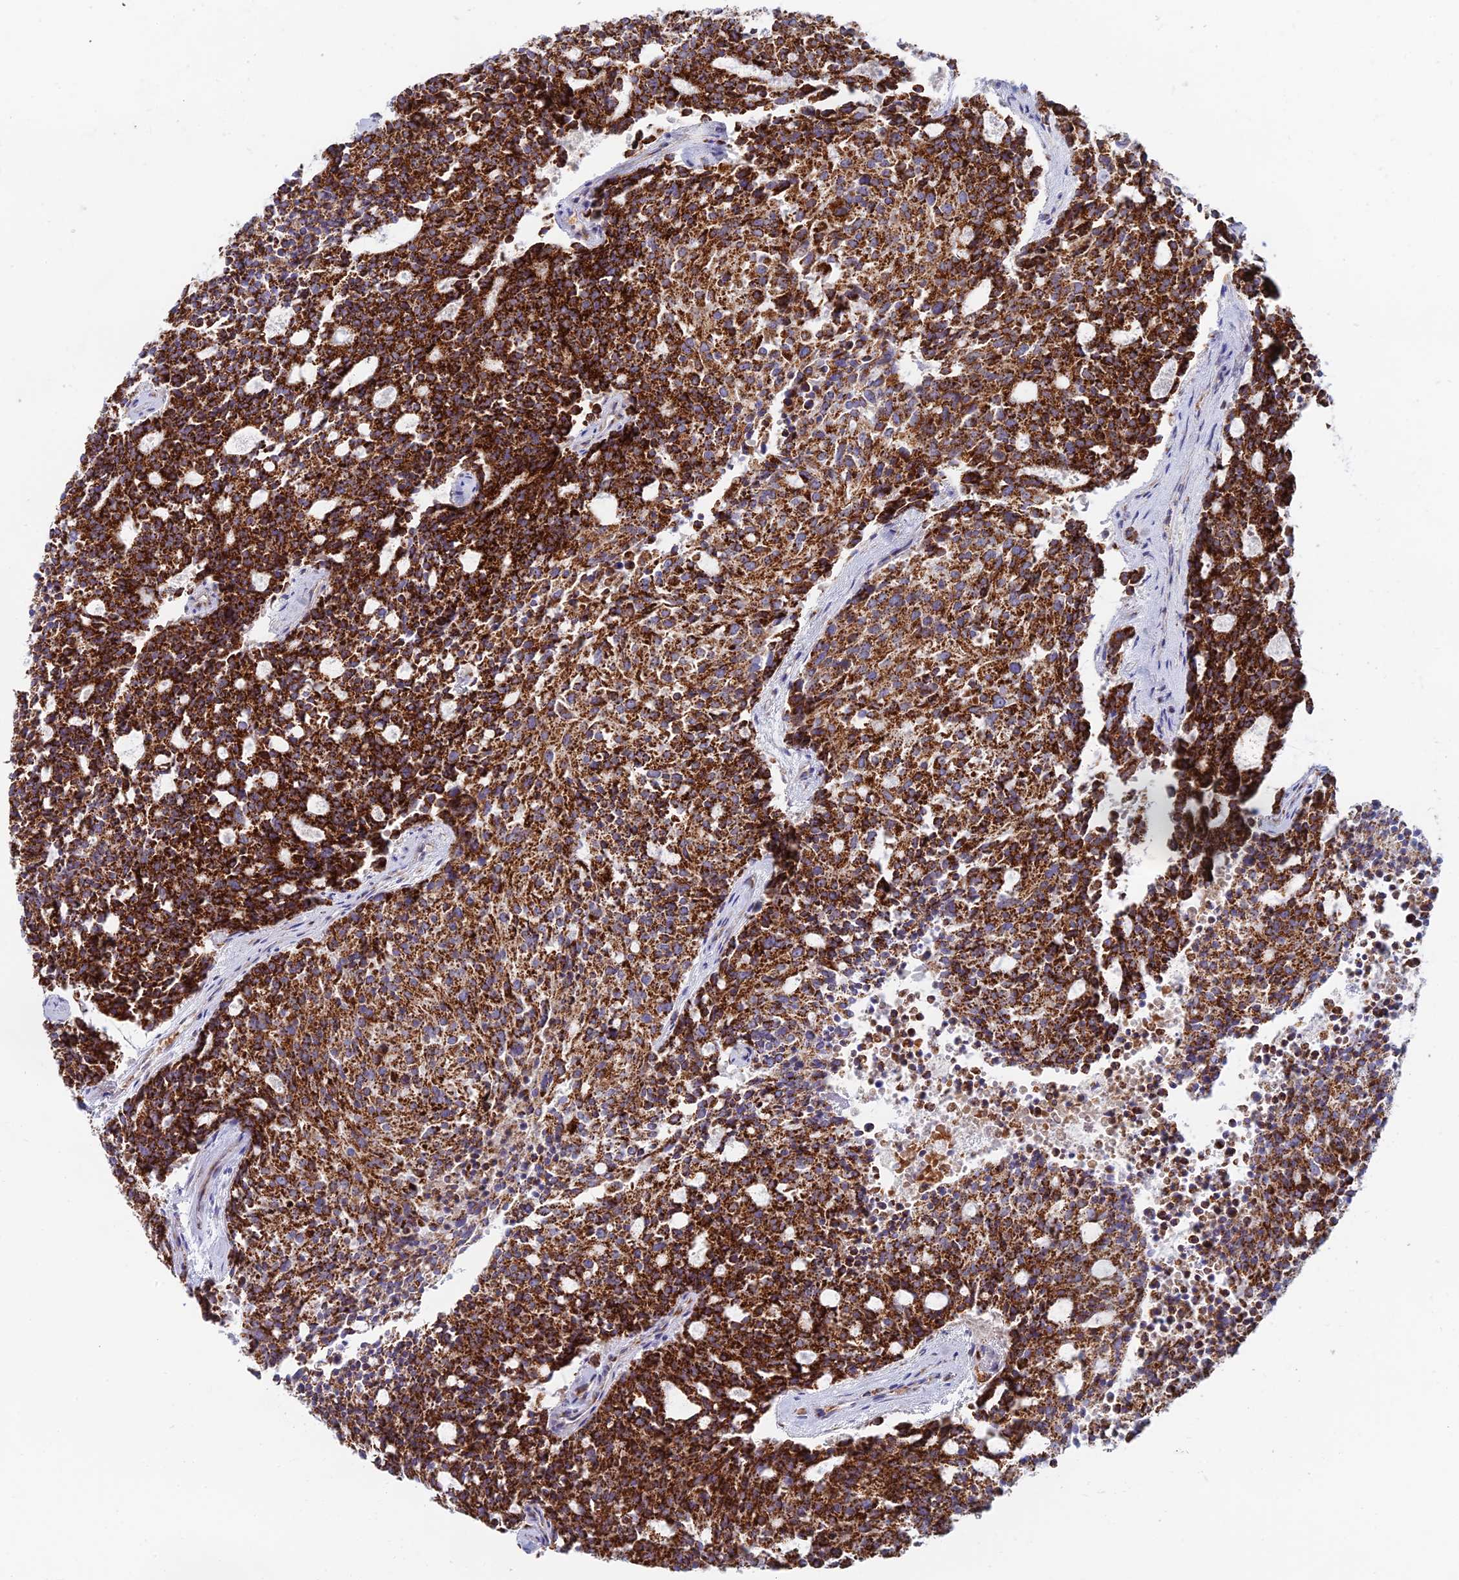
{"staining": {"intensity": "strong", "quantity": ">75%", "location": "cytoplasmic/membranous"}, "tissue": "carcinoid", "cell_type": "Tumor cells", "image_type": "cancer", "snomed": [{"axis": "morphology", "description": "Carcinoid, malignant, NOS"}, {"axis": "topography", "description": "Pancreas"}], "caption": "The immunohistochemical stain highlights strong cytoplasmic/membranous positivity in tumor cells of carcinoid tissue.", "gene": "HS2ST1", "patient": {"sex": "female", "age": 54}}